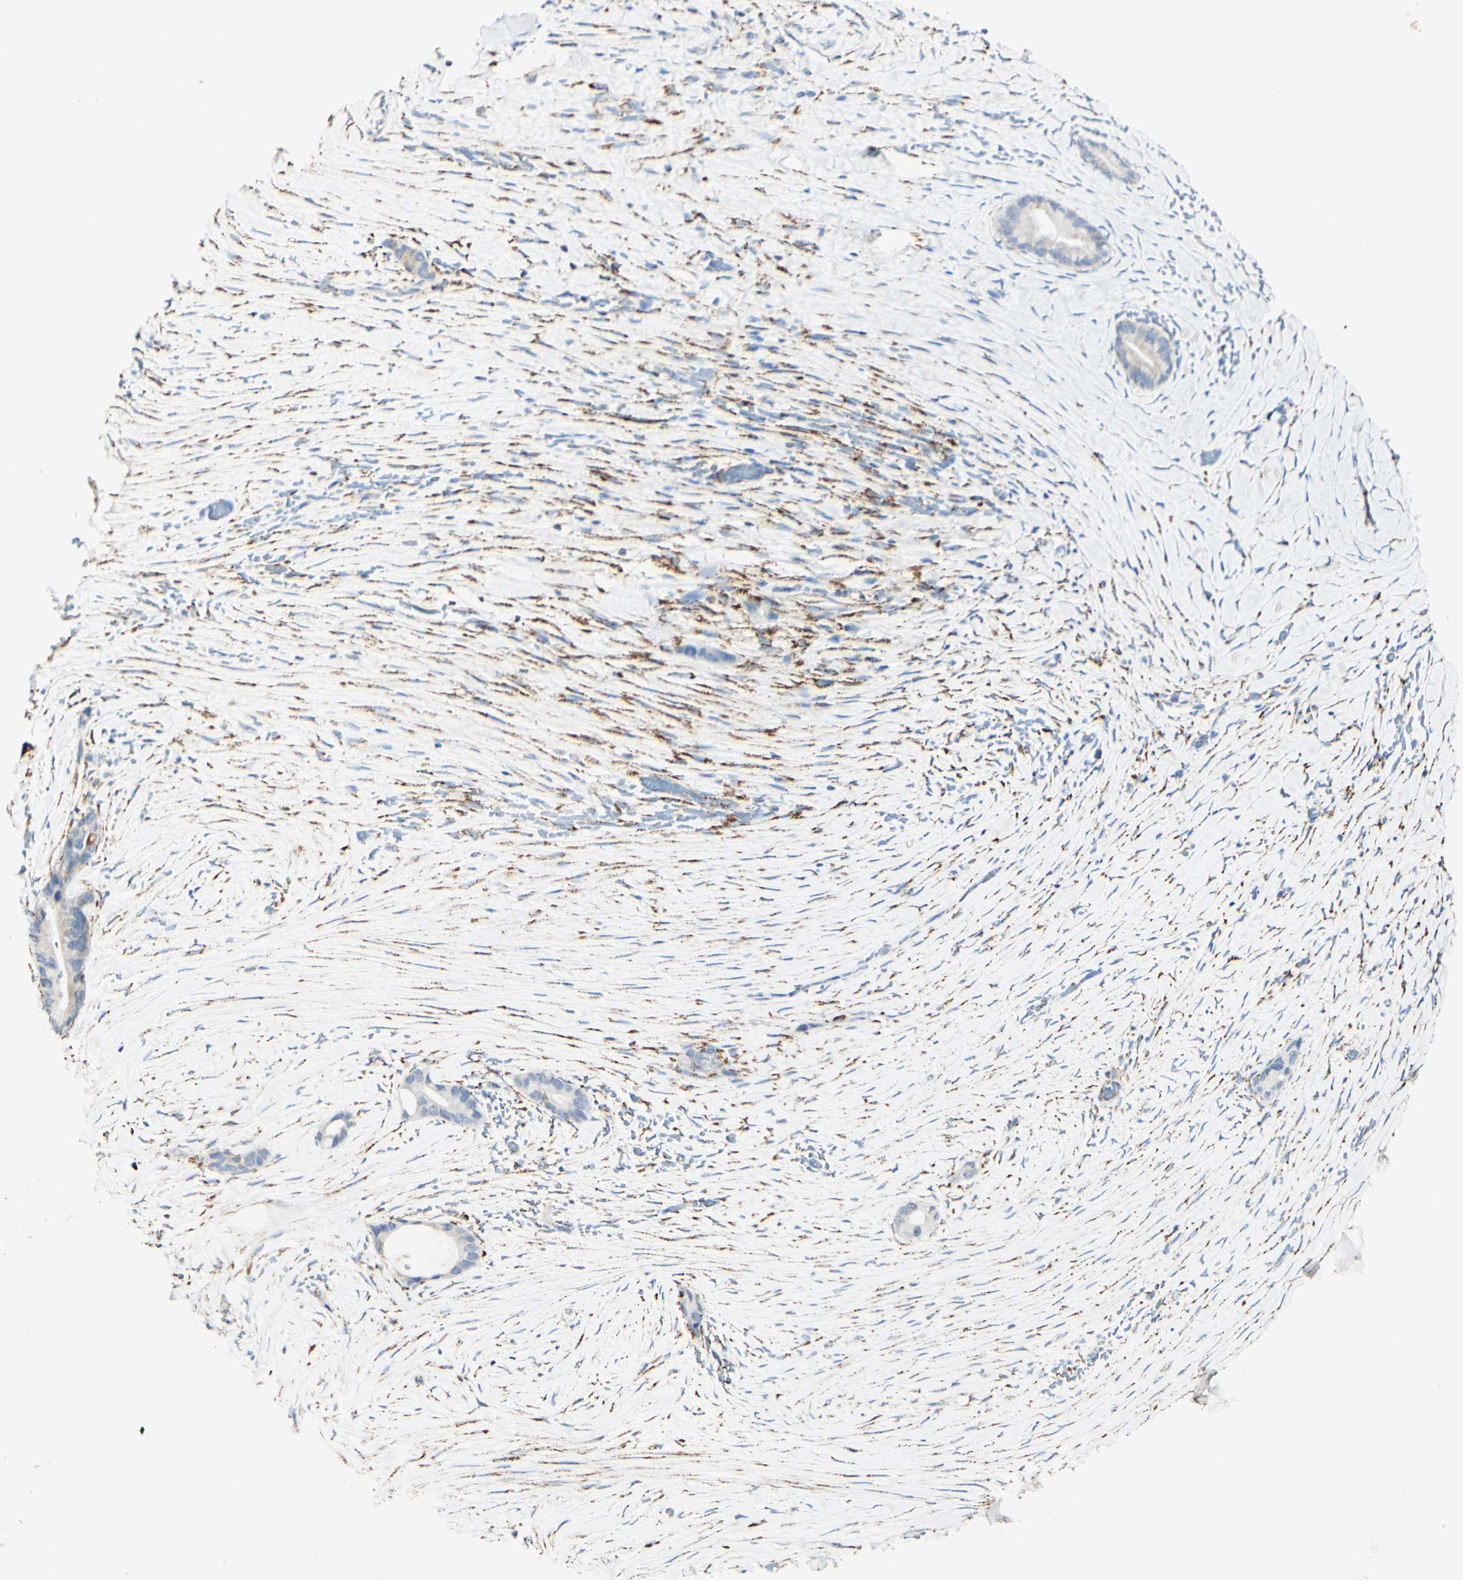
{"staining": {"intensity": "negative", "quantity": "none", "location": "none"}, "tissue": "liver cancer", "cell_type": "Tumor cells", "image_type": "cancer", "snomed": [{"axis": "morphology", "description": "Cholangiocarcinoma"}, {"axis": "topography", "description": "Liver"}], "caption": "Micrograph shows no protein expression in tumor cells of liver cancer (cholangiocarcinoma) tissue. (Stains: DAB IHC with hematoxylin counter stain, Microscopy: brightfield microscopy at high magnification).", "gene": "OXCT1", "patient": {"sex": "female", "age": 55}}